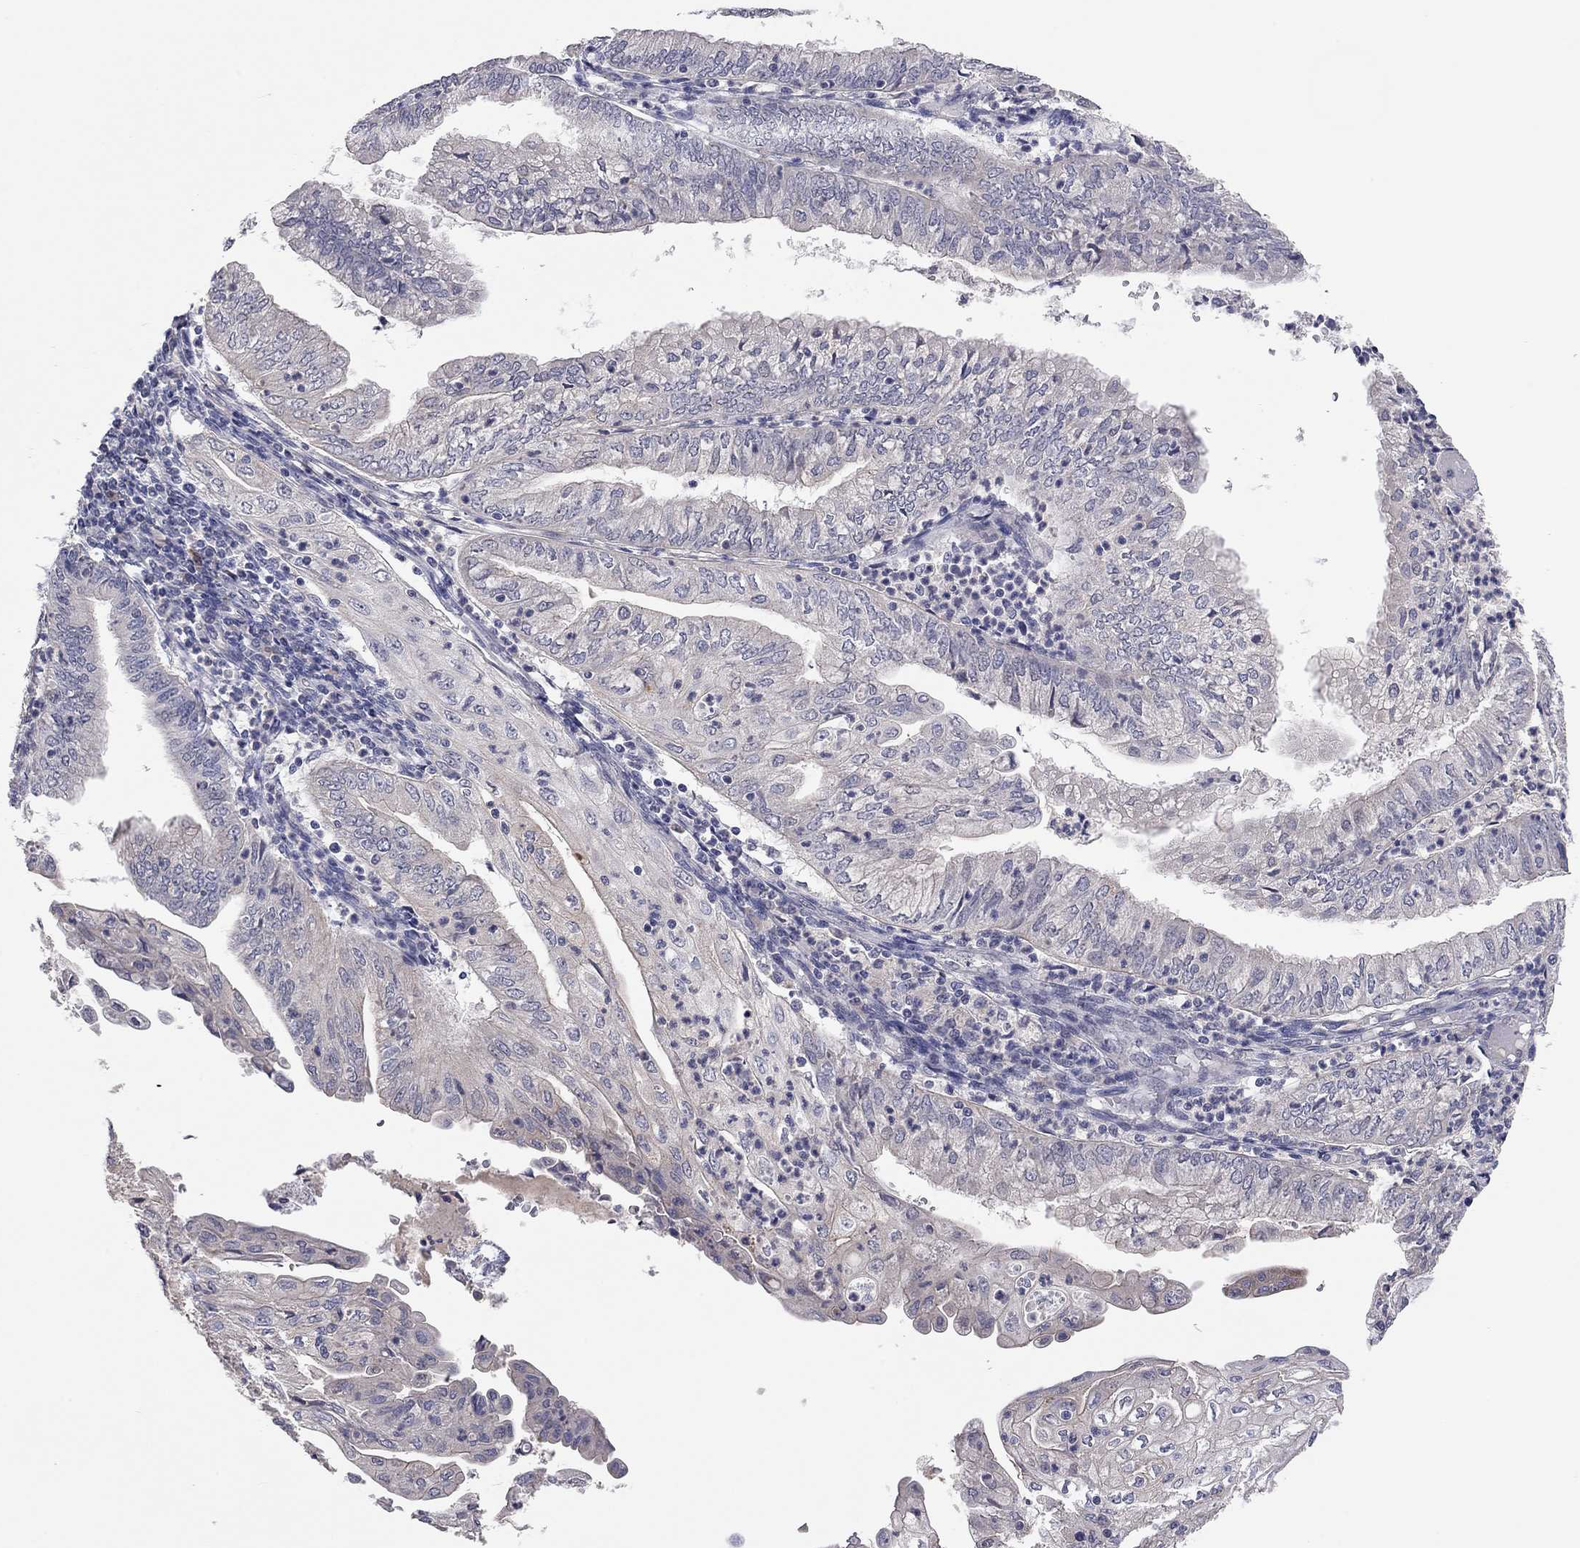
{"staining": {"intensity": "negative", "quantity": "none", "location": "none"}, "tissue": "endometrial cancer", "cell_type": "Tumor cells", "image_type": "cancer", "snomed": [{"axis": "morphology", "description": "Adenocarcinoma, NOS"}, {"axis": "topography", "description": "Endometrium"}], "caption": "Tumor cells are negative for protein expression in human endometrial cancer. The staining was performed using DAB (3,3'-diaminobenzidine) to visualize the protein expression in brown, while the nuclei were stained in blue with hematoxylin (Magnification: 20x).", "gene": "KCNB1", "patient": {"sex": "female", "age": 55}}